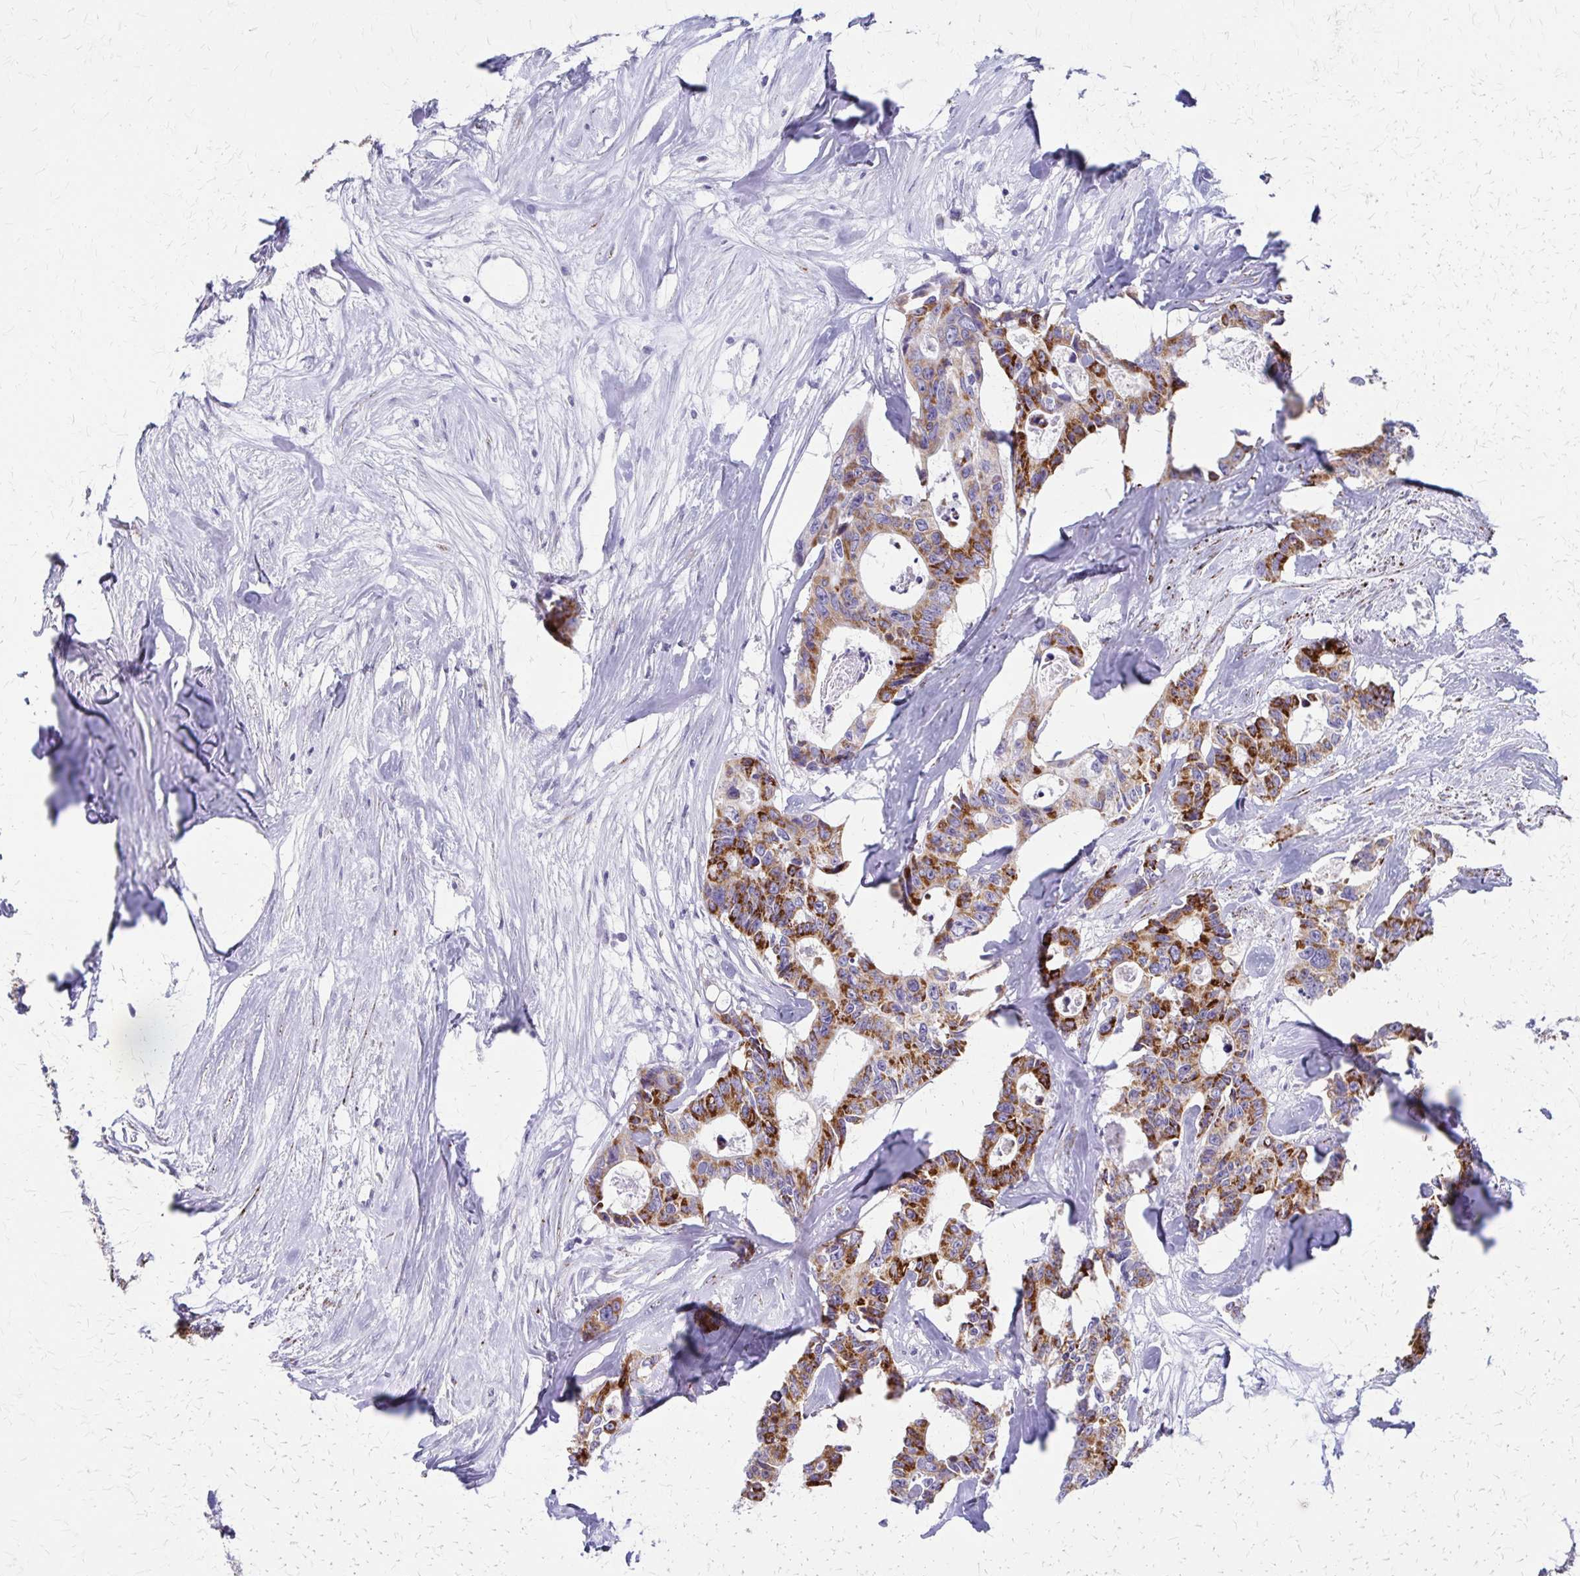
{"staining": {"intensity": "strong", "quantity": ">75%", "location": "cytoplasmic/membranous"}, "tissue": "colorectal cancer", "cell_type": "Tumor cells", "image_type": "cancer", "snomed": [{"axis": "morphology", "description": "Adenocarcinoma, NOS"}, {"axis": "topography", "description": "Rectum"}], "caption": "Human adenocarcinoma (colorectal) stained with a brown dye exhibits strong cytoplasmic/membranous positive expression in approximately >75% of tumor cells.", "gene": "ZSCAN5B", "patient": {"sex": "male", "age": 57}}